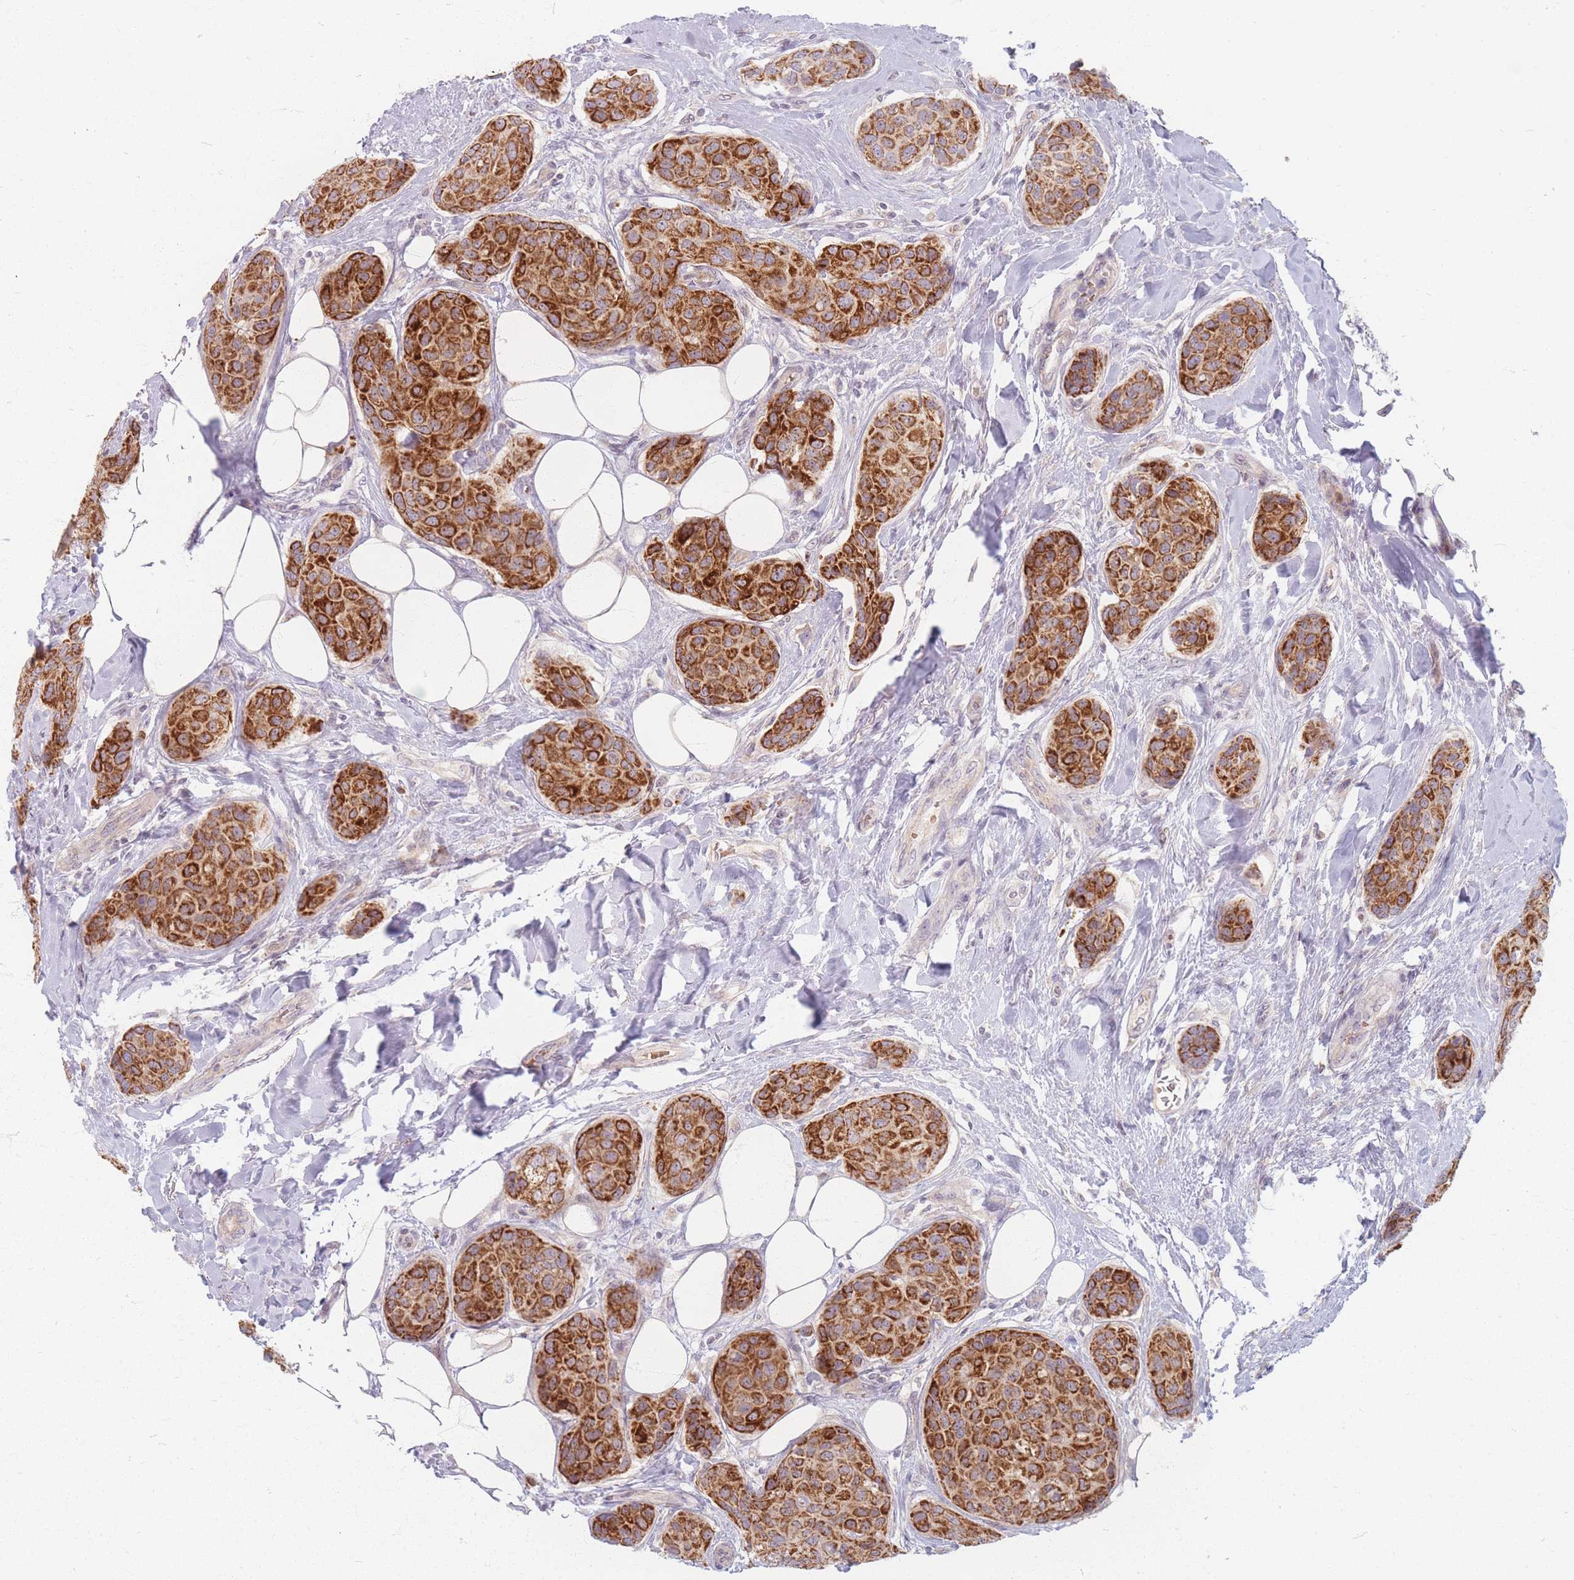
{"staining": {"intensity": "strong", "quantity": "25%-75%", "location": "cytoplasmic/membranous"}, "tissue": "breast cancer", "cell_type": "Tumor cells", "image_type": "cancer", "snomed": [{"axis": "morphology", "description": "Duct carcinoma"}, {"axis": "topography", "description": "Breast"}, {"axis": "topography", "description": "Lymph node"}], "caption": "Breast infiltrating ductal carcinoma stained with DAB immunohistochemistry (IHC) shows high levels of strong cytoplasmic/membranous staining in about 25%-75% of tumor cells.", "gene": "CHCHD7", "patient": {"sex": "female", "age": 80}}